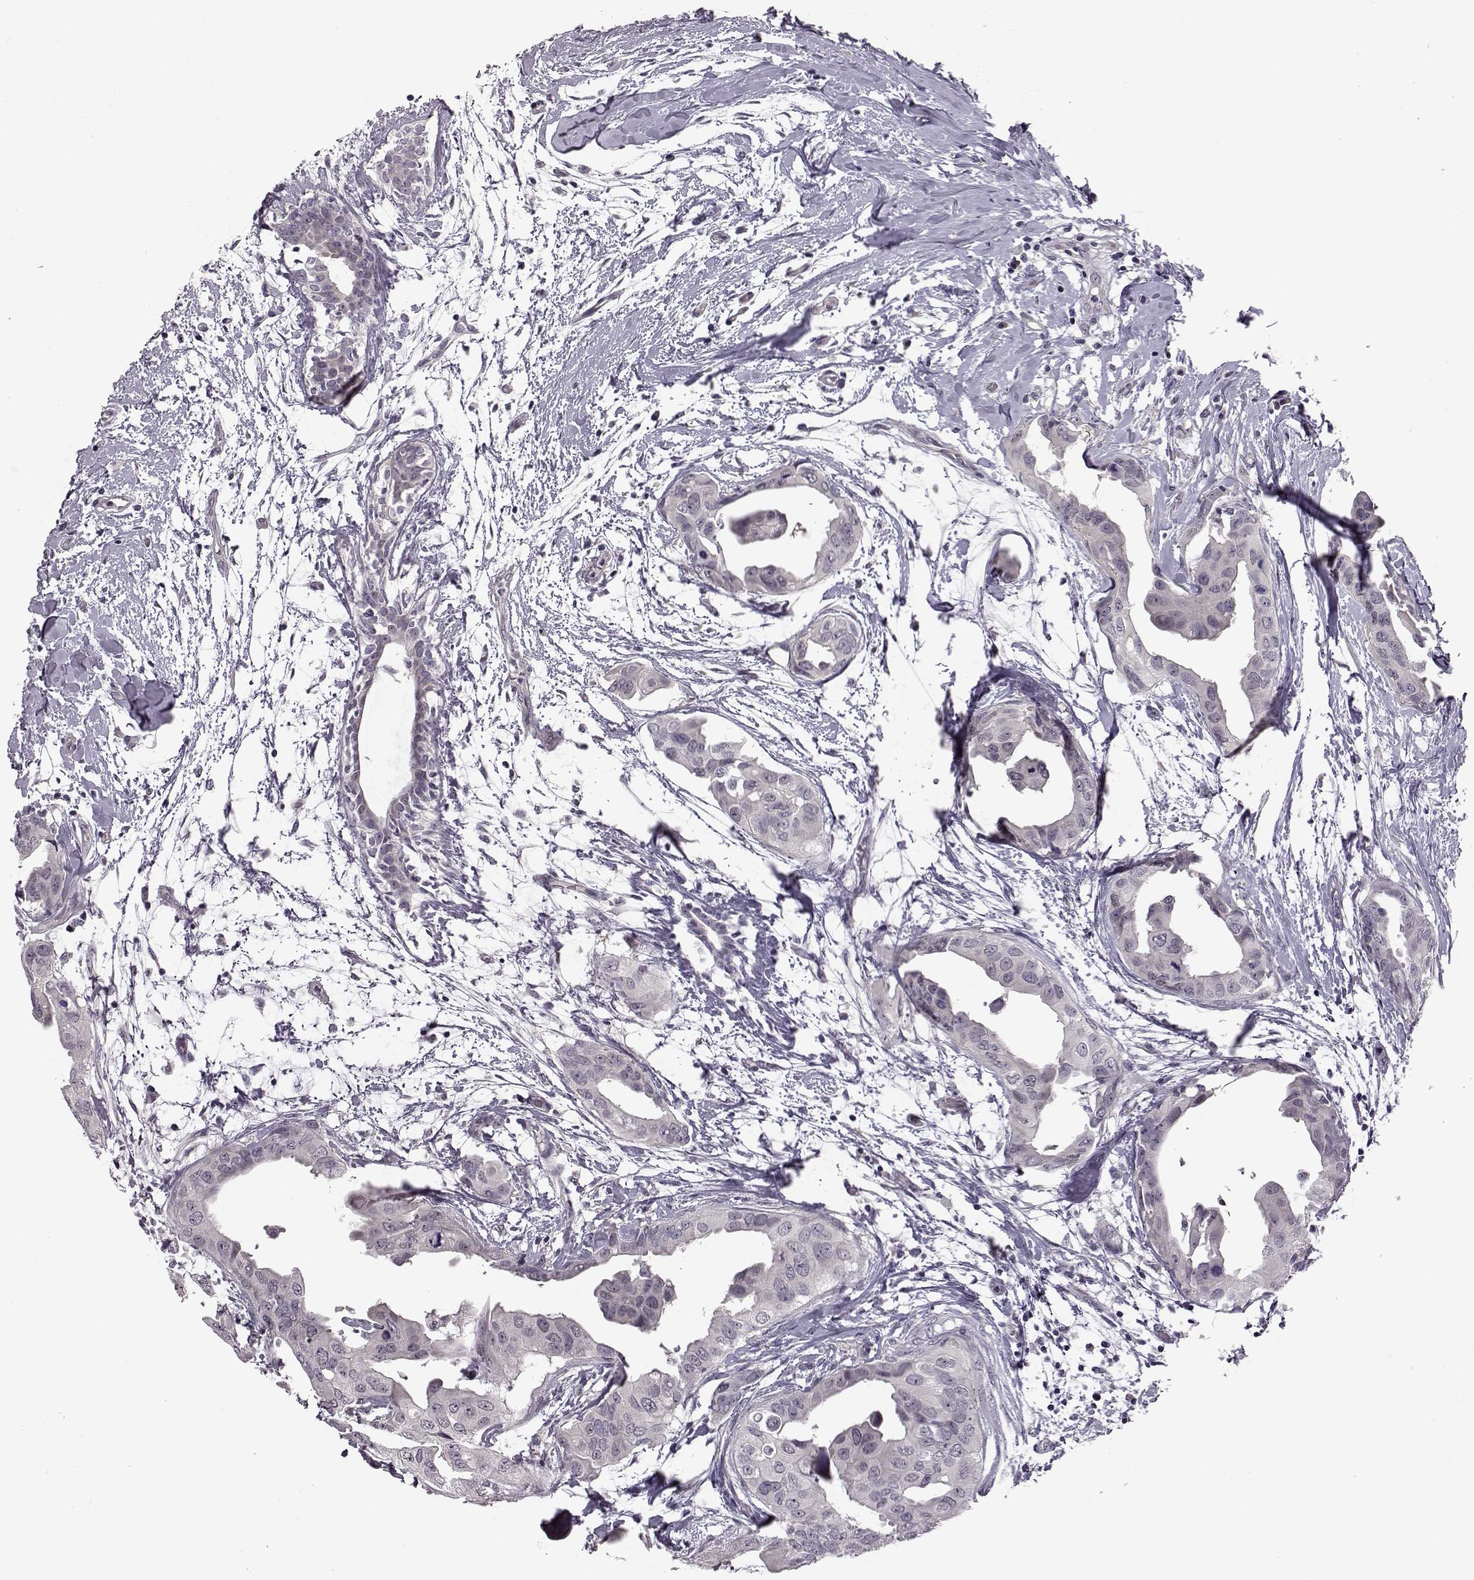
{"staining": {"intensity": "negative", "quantity": "none", "location": "none"}, "tissue": "breast cancer", "cell_type": "Tumor cells", "image_type": "cancer", "snomed": [{"axis": "morphology", "description": "Normal tissue, NOS"}, {"axis": "morphology", "description": "Duct carcinoma"}, {"axis": "topography", "description": "Breast"}], "caption": "The image exhibits no significant staining in tumor cells of breast intraductal carcinoma.", "gene": "C10orf62", "patient": {"sex": "female", "age": 40}}